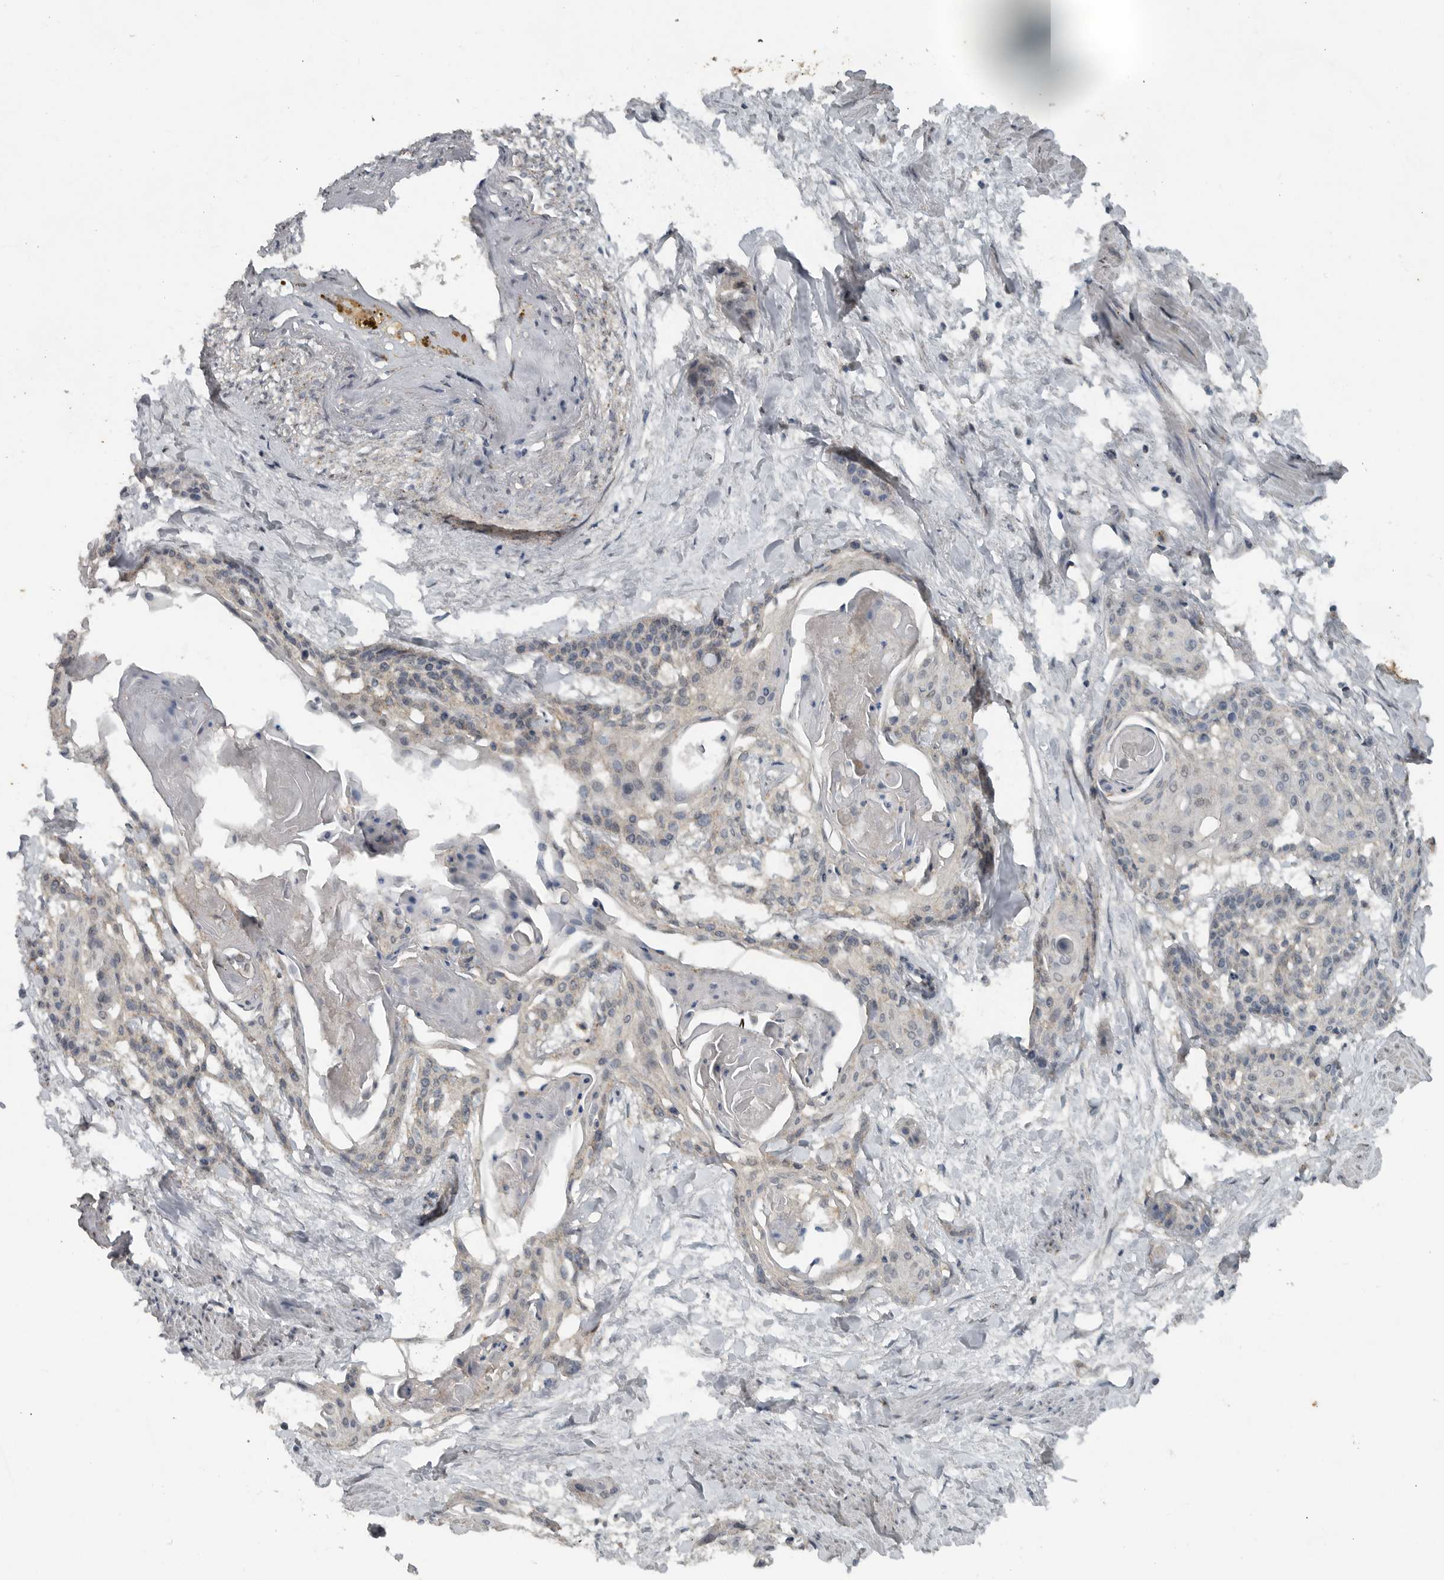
{"staining": {"intensity": "negative", "quantity": "none", "location": "none"}, "tissue": "cervical cancer", "cell_type": "Tumor cells", "image_type": "cancer", "snomed": [{"axis": "morphology", "description": "Squamous cell carcinoma, NOS"}, {"axis": "topography", "description": "Cervix"}], "caption": "Tumor cells are negative for protein expression in human cervical squamous cell carcinoma.", "gene": "IL6ST", "patient": {"sex": "female", "age": 57}}